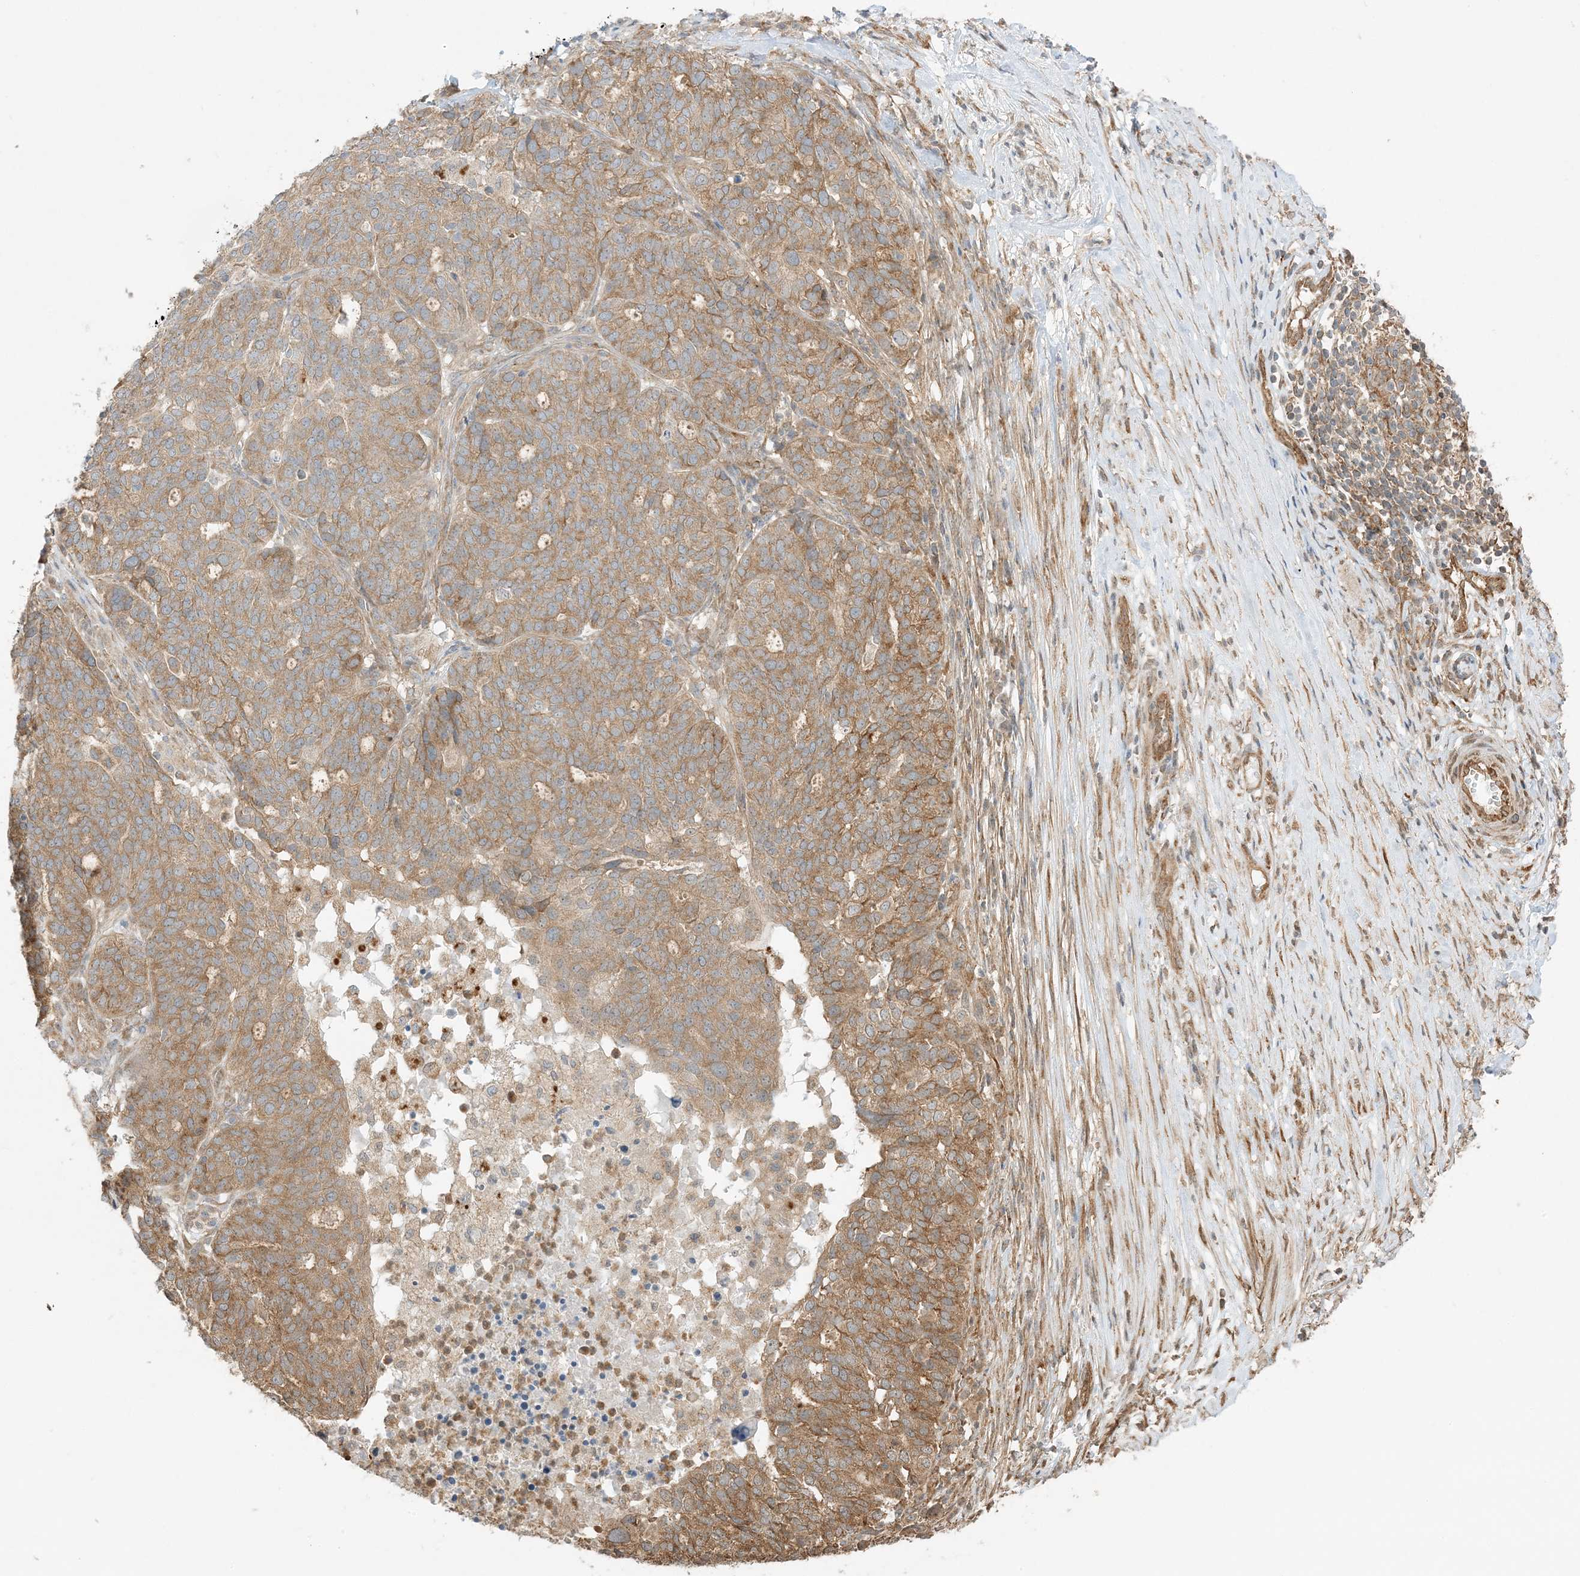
{"staining": {"intensity": "moderate", "quantity": ">75%", "location": "cytoplasmic/membranous"}, "tissue": "ovarian cancer", "cell_type": "Tumor cells", "image_type": "cancer", "snomed": [{"axis": "morphology", "description": "Cystadenocarcinoma, serous, NOS"}, {"axis": "topography", "description": "Ovary"}], "caption": "Immunohistochemistry image of neoplastic tissue: ovarian serous cystadenocarcinoma stained using immunohistochemistry exhibits medium levels of moderate protein expression localized specifically in the cytoplasmic/membranous of tumor cells, appearing as a cytoplasmic/membranous brown color.", "gene": "UBAP2L", "patient": {"sex": "female", "age": 59}}